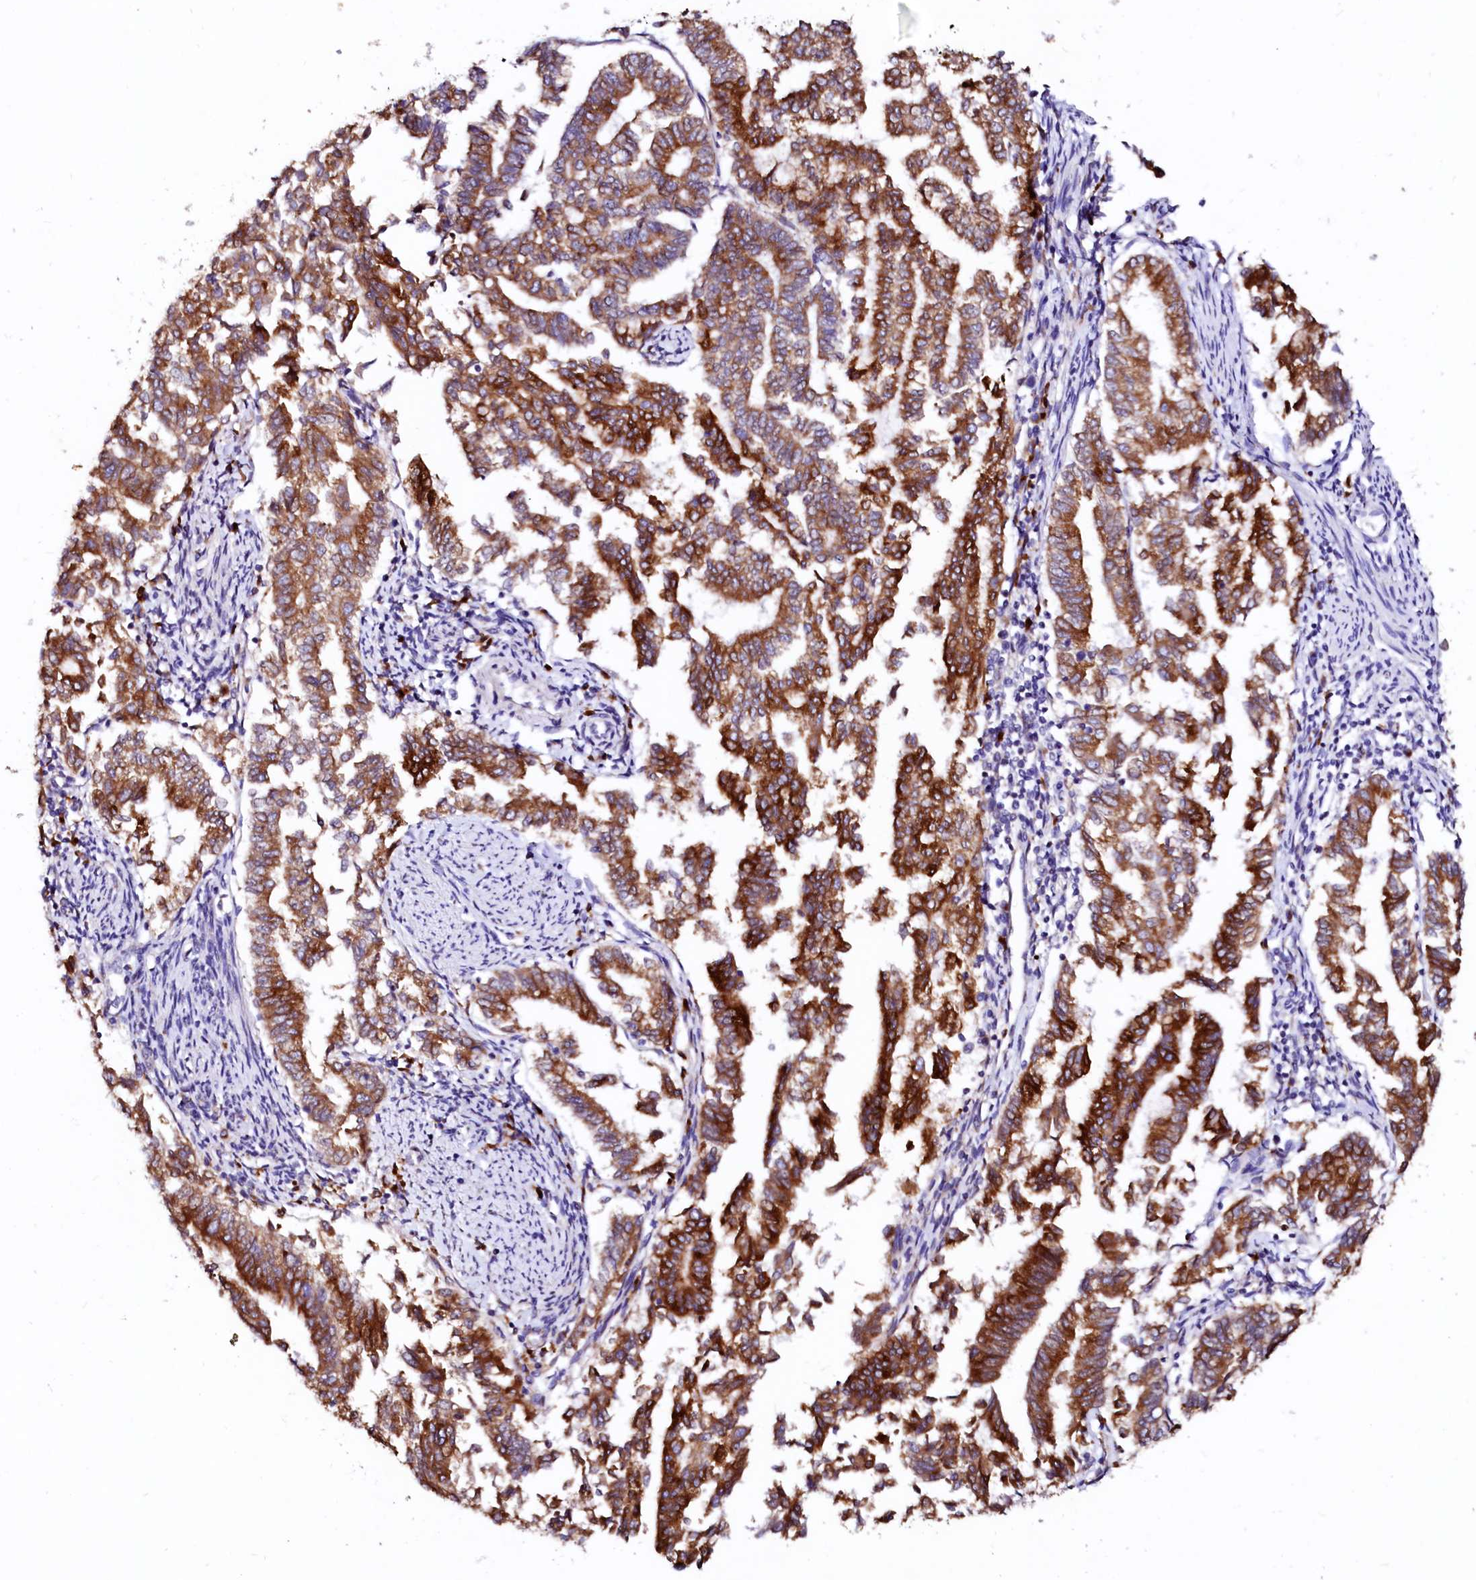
{"staining": {"intensity": "strong", "quantity": ">75%", "location": "cytoplasmic/membranous"}, "tissue": "endometrial cancer", "cell_type": "Tumor cells", "image_type": "cancer", "snomed": [{"axis": "morphology", "description": "Adenocarcinoma, NOS"}, {"axis": "topography", "description": "Endometrium"}], "caption": "Endometrial adenocarcinoma stained with DAB (3,3'-diaminobenzidine) immunohistochemistry (IHC) exhibits high levels of strong cytoplasmic/membranous expression in approximately >75% of tumor cells. The protein of interest is stained brown, and the nuclei are stained in blue (DAB (3,3'-diaminobenzidine) IHC with brightfield microscopy, high magnification).", "gene": "LMAN1", "patient": {"sex": "female", "age": 79}}